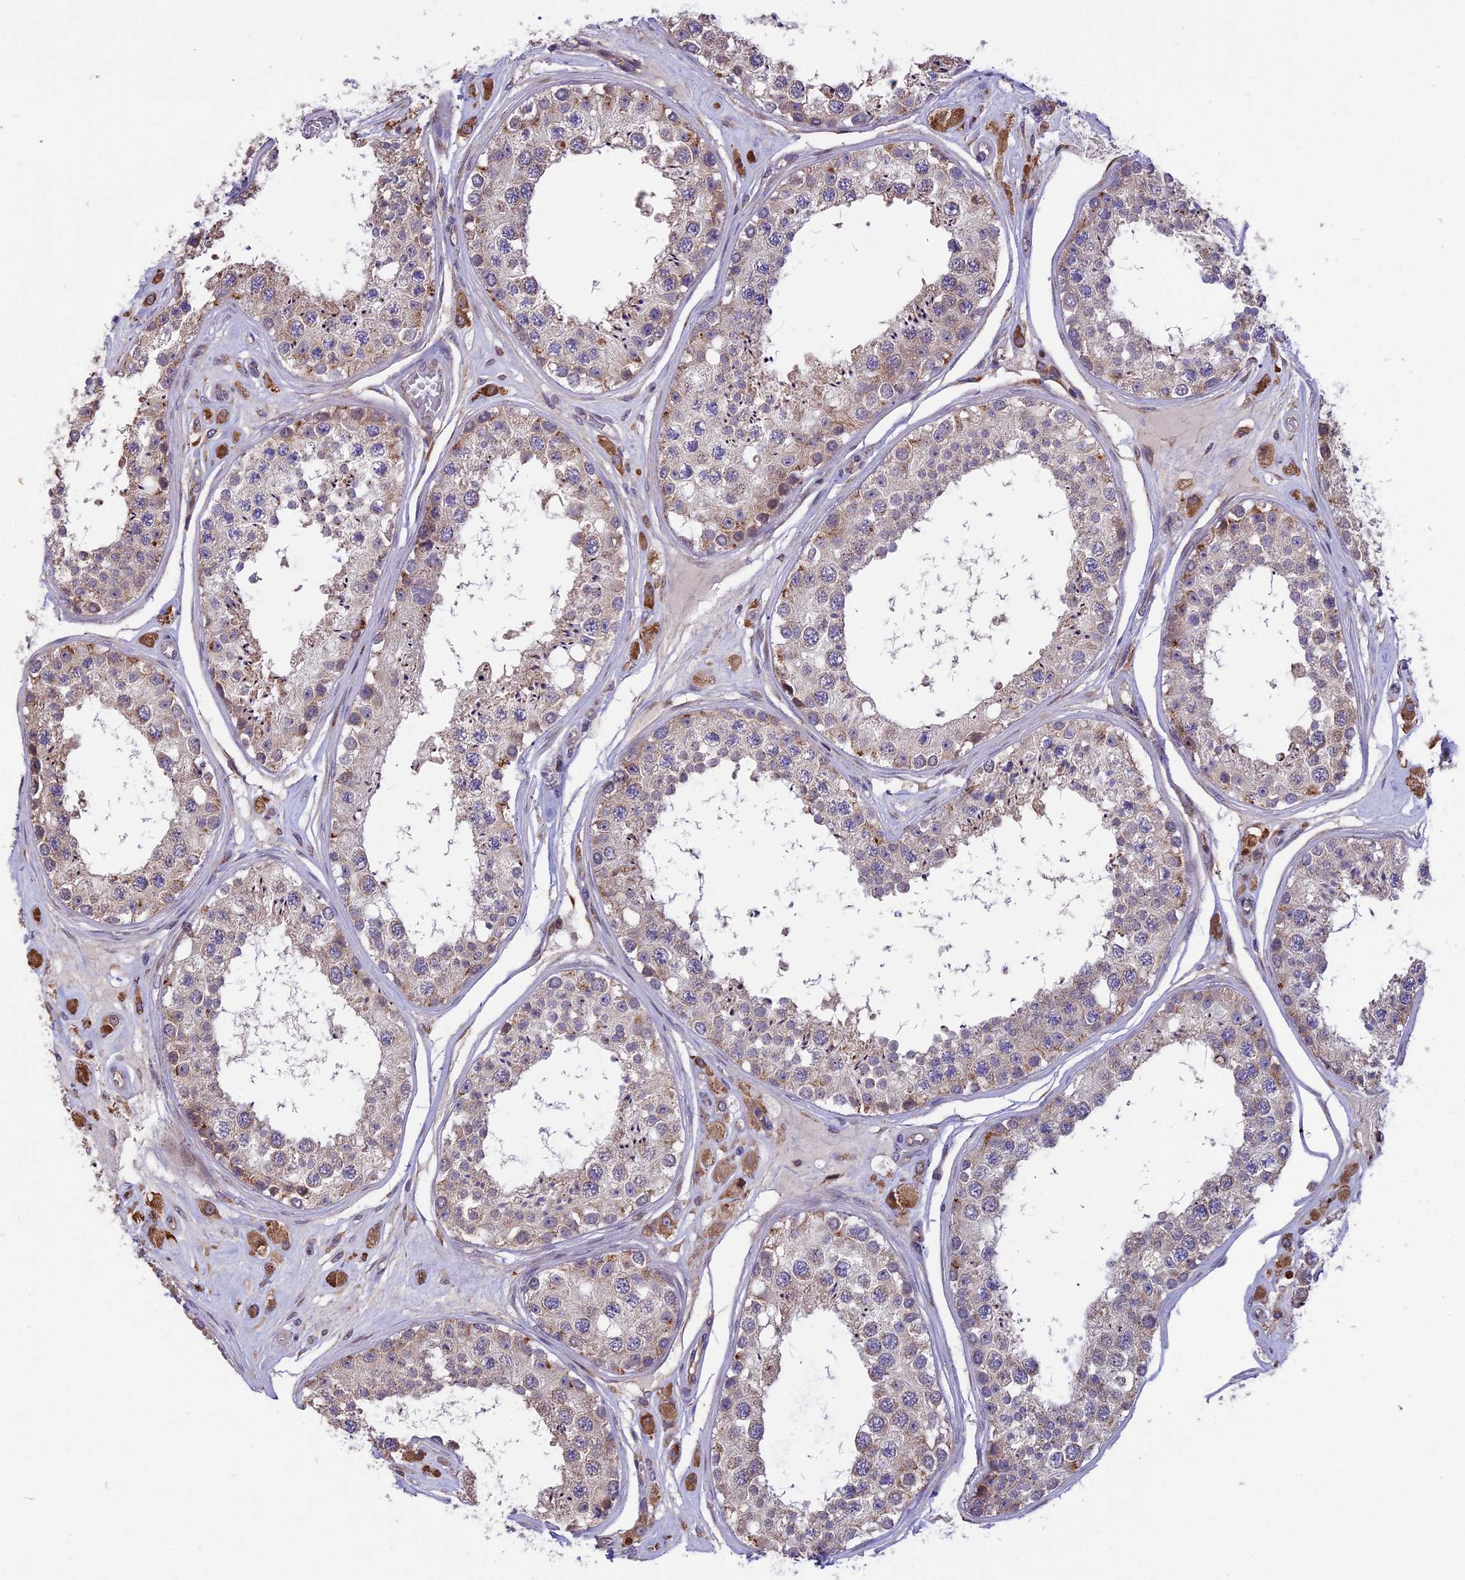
{"staining": {"intensity": "moderate", "quantity": "<25%", "location": "cytoplasmic/membranous"}, "tissue": "testis", "cell_type": "Cells in seminiferous ducts", "image_type": "normal", "snomed": [{"axis": "morphology", "description": "Normal tissue, NOS"}, {"axis": "topography", "description": "Testis"}], "caption": "Moderate cytoplasmic/membranous protein positivity is present in approximately <25% of cells in seminiferous ducts in testis. Ihc stains the protein of interest in brown and the nuclei are stained blue.", "gene": "DMRTA2", "patient": {"sex": "male", "age": 25}}